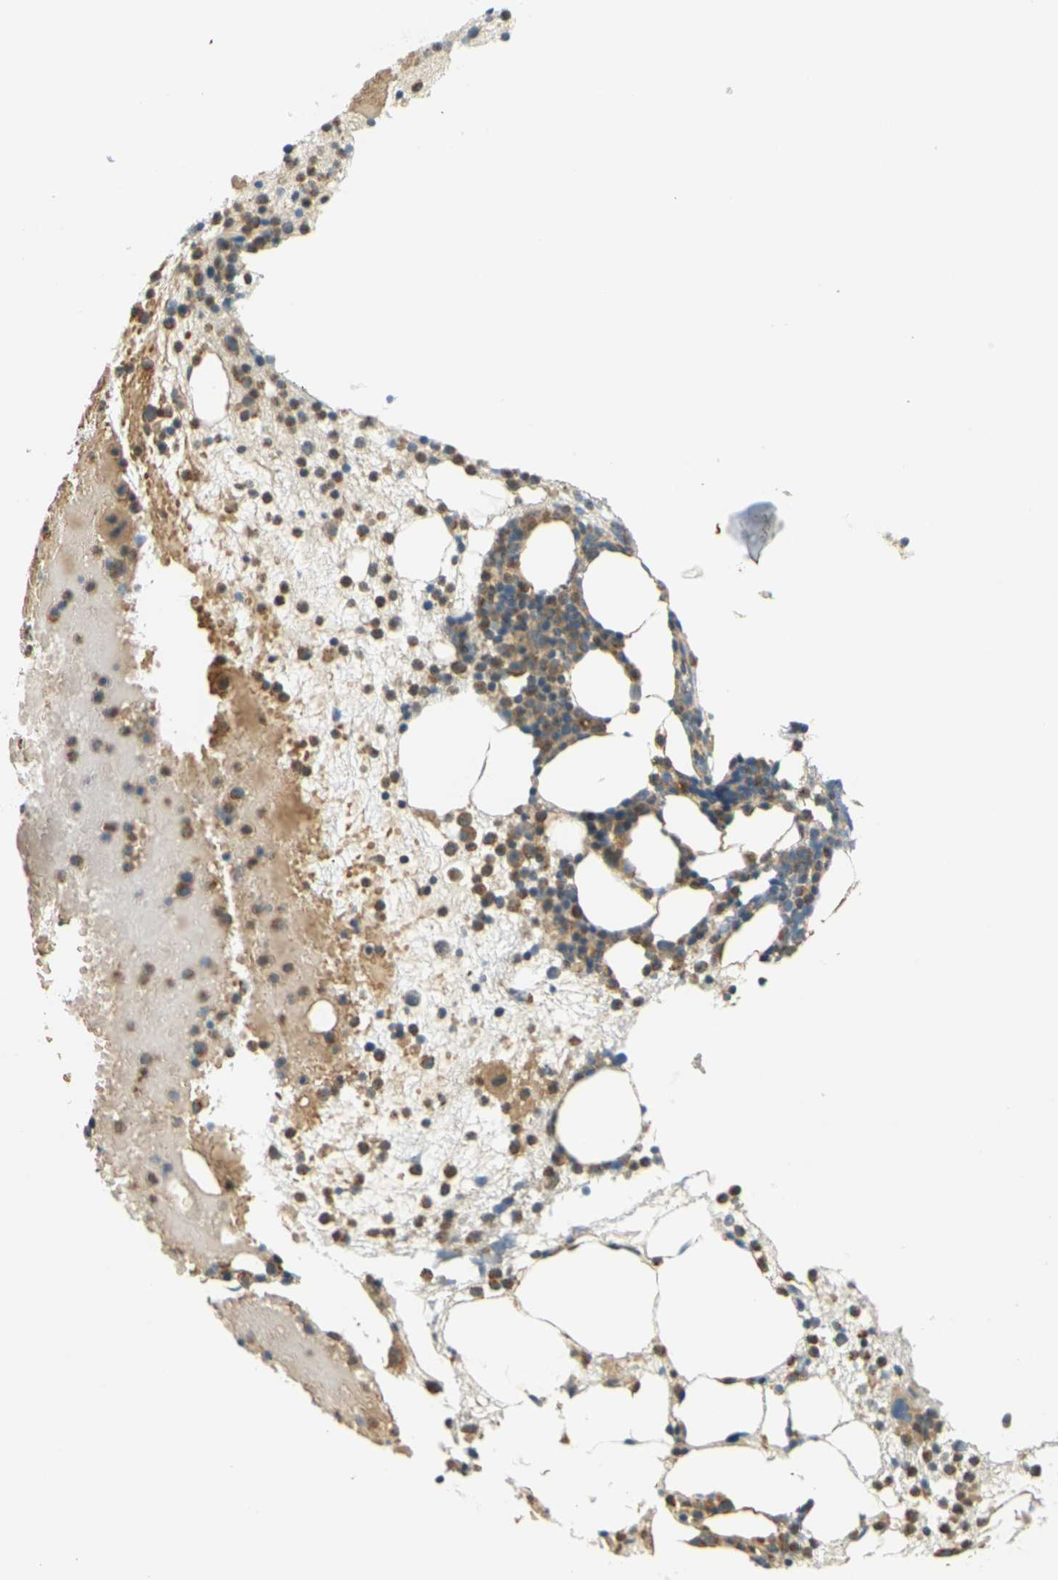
{"staining": {"intensity": "moderate", "quantity": ">75%", "location": "cytoplasmic/membranous"}, "tissue": "bone marrow", "cell_type": "Hematopoietic cells", "image_type": "normal", "snomed": [{"axis": "morphology", "description": "Normal tissue, NOS"}, {"axis": "morphology", "description": "Inflammation, NOS"}, {"axis": "topography", "description": "Bone marrow"}], "caption": "Immunohistochemistry (IHC) (DAB (3,3'-diaminobenzidine)) staining of benign bone marrow displays moderate cytoplasmic/membranous protein staining in approximately >75% of hematopoietic cells.", "gene": "SOCS6", "patient": {"sex": "female", "age": 79}}